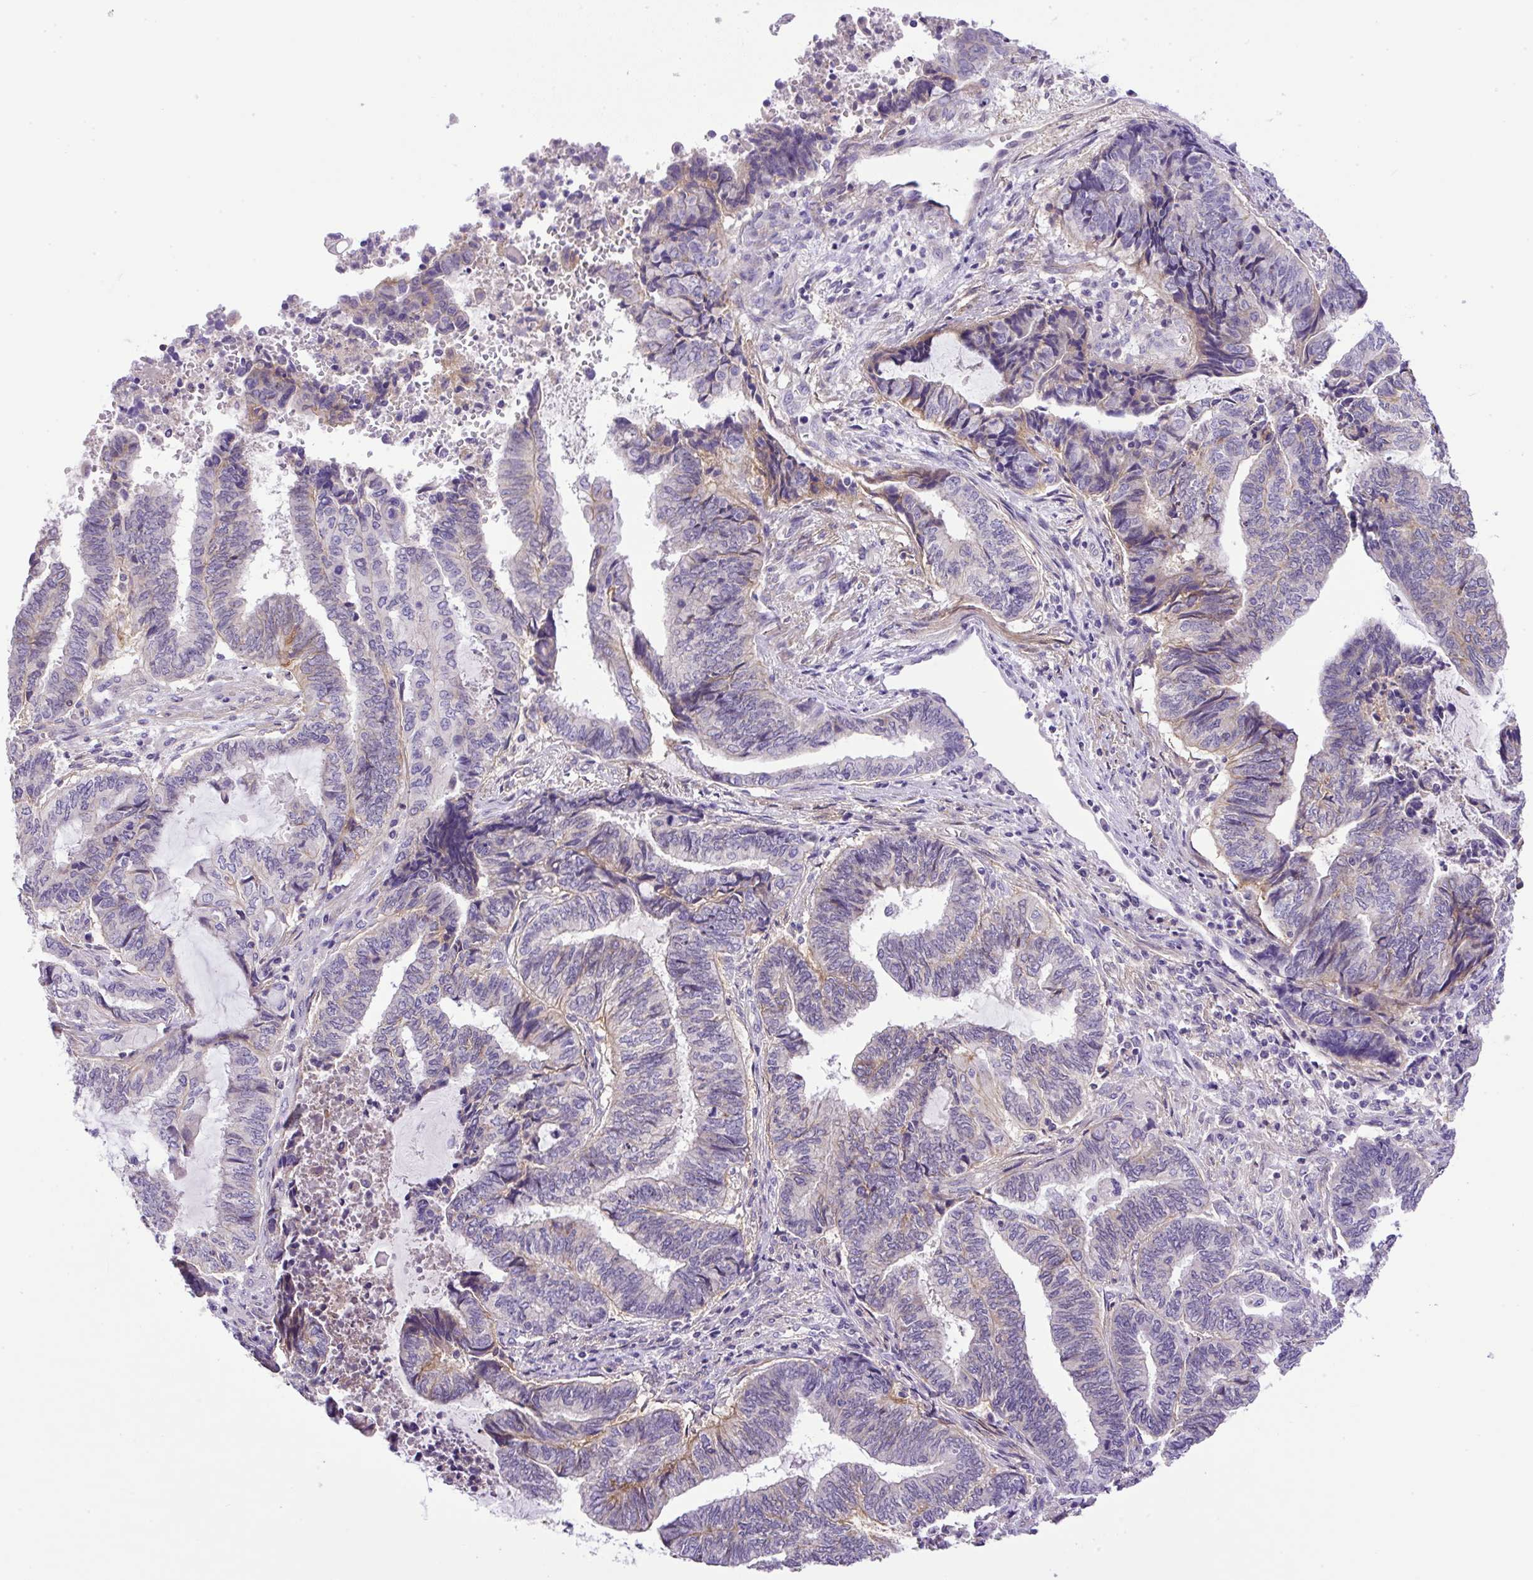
{"staining": {"intensity": "weak", "quantity": "<25%", "location": "cytoplasmic/membranous"}, "tissue": "endometrial cancer", "cell_type": "Tumor cells", "image_type": "cancer", "snomed": [{"axis": "morphology", "description": "Adenocarcinoma, NOS"}, {"axis": "topography", "description": "Uterus"}, {"axis": "topography", "description": "Endometrium"}], "caption": "Endometrial adenocarcinoma was stained to show a protein in brown. There is no significant staining in tumor cells.", "gene": "NPTN", "patient": {"sex": "female", "age": 70}}